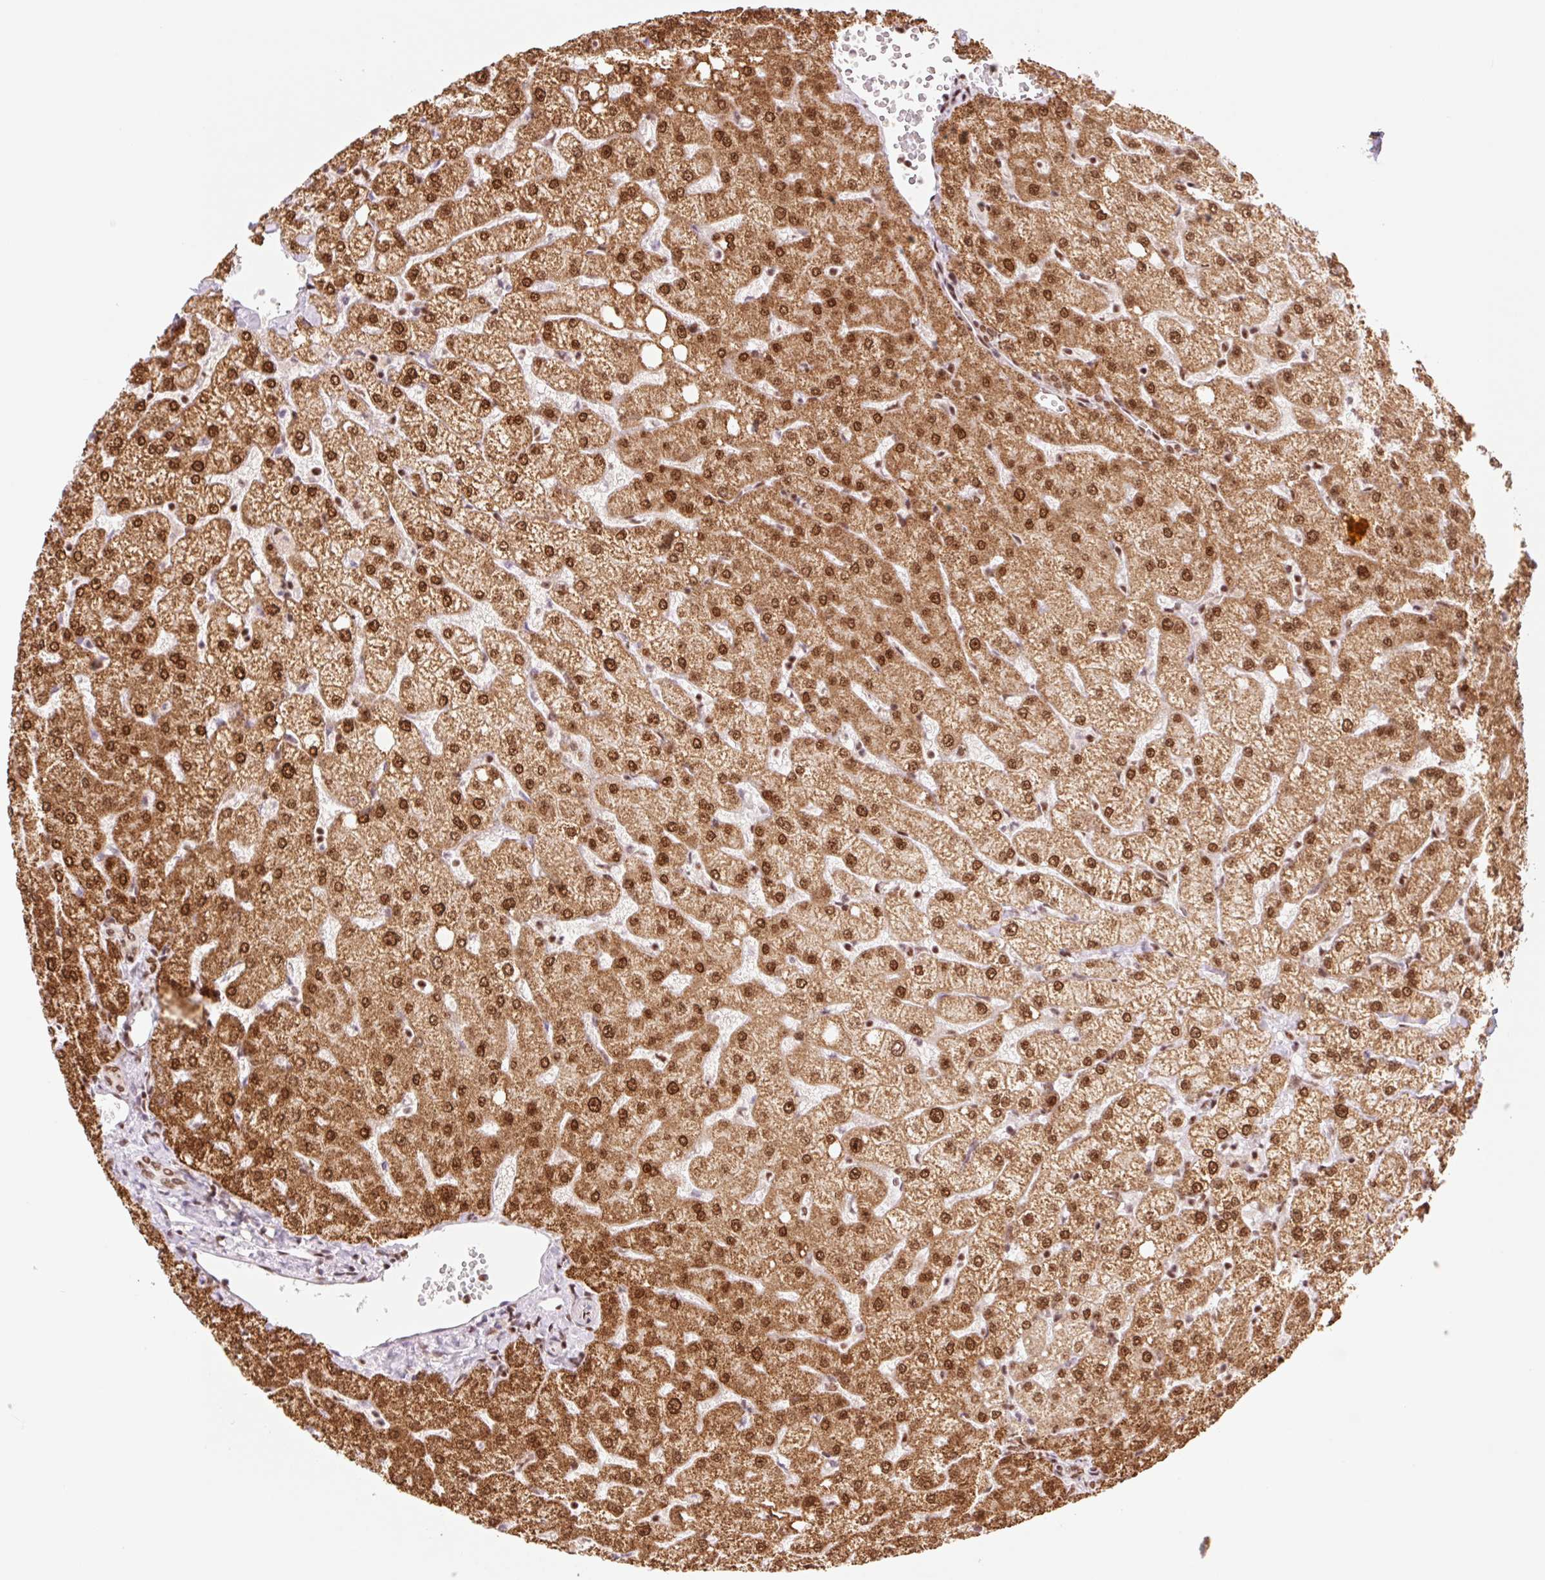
{"staining": {"intensity": "moderate", "quantity": ">75%", "location": "nuclear"}, "tissue": "liver", "cell_type": "Cholangiocytes", "image_type": "normal", "snomed": [{"axis": "morphology", "description": "Normal tissue, NOS"}, {"axis": "topography", "description": "Liver"}], "caption": "Immunohistochemistry of benign human liver demonstrates medium levels of moderate nuclear staining in about >75% of cholangiocytes.", "gene": "PRDM11", "patient": {"sex": "female", "age": 54}}